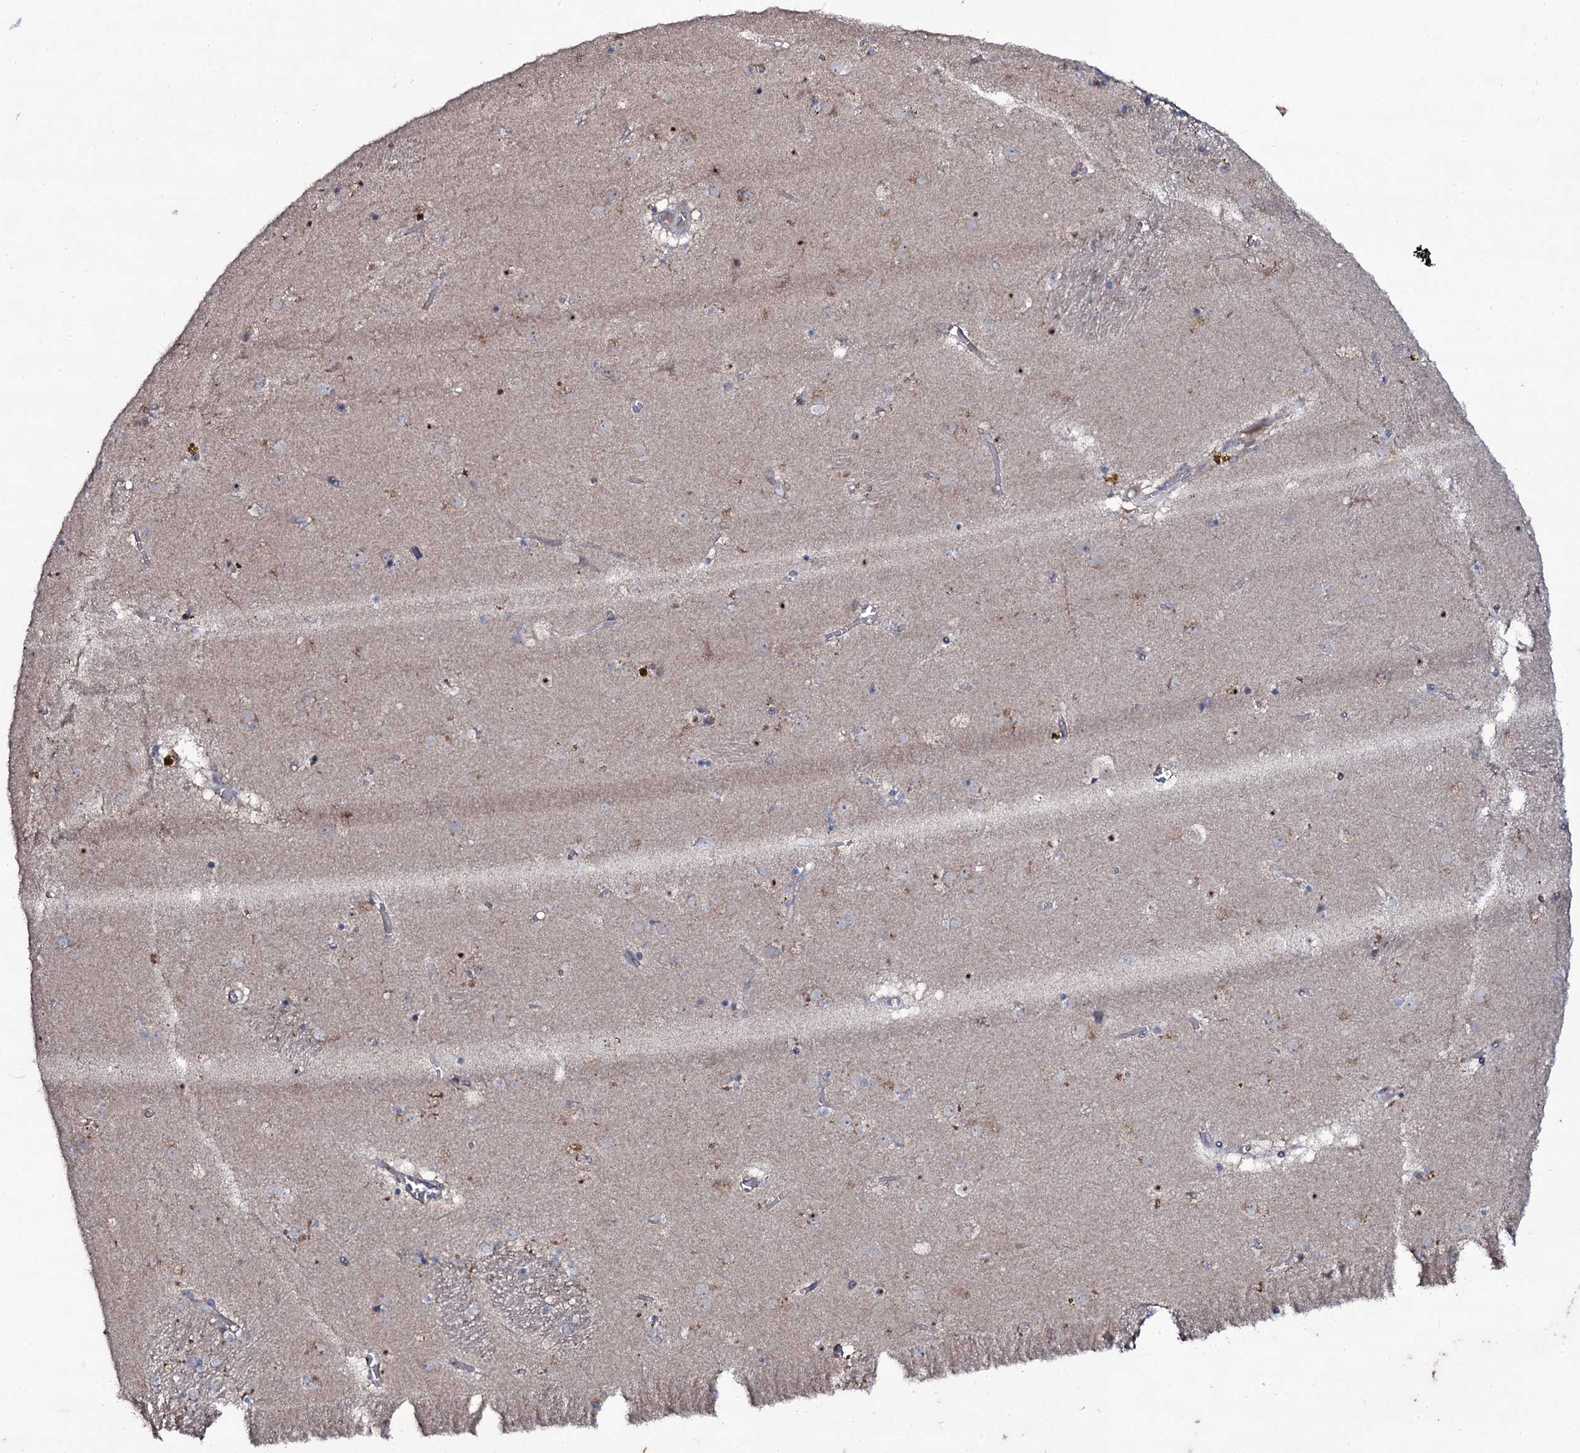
{"staining": {"intensity": "negative", "quantity": "none", "location": "none"}, "tissue": "caudate", "cell_type": "Glial cells", "image_type": "normal", "snomed": [{"axis": "morphology", "description": "Normal tissue, NOS"}, {"axis": "topography", "description": "Lateral ventricle wall"}], "caption": "Caudate stained for a protein using IHC shows no expression glial cells.", "gene": "SNAP23", "patient": {"sex": "male", "age": 70}}